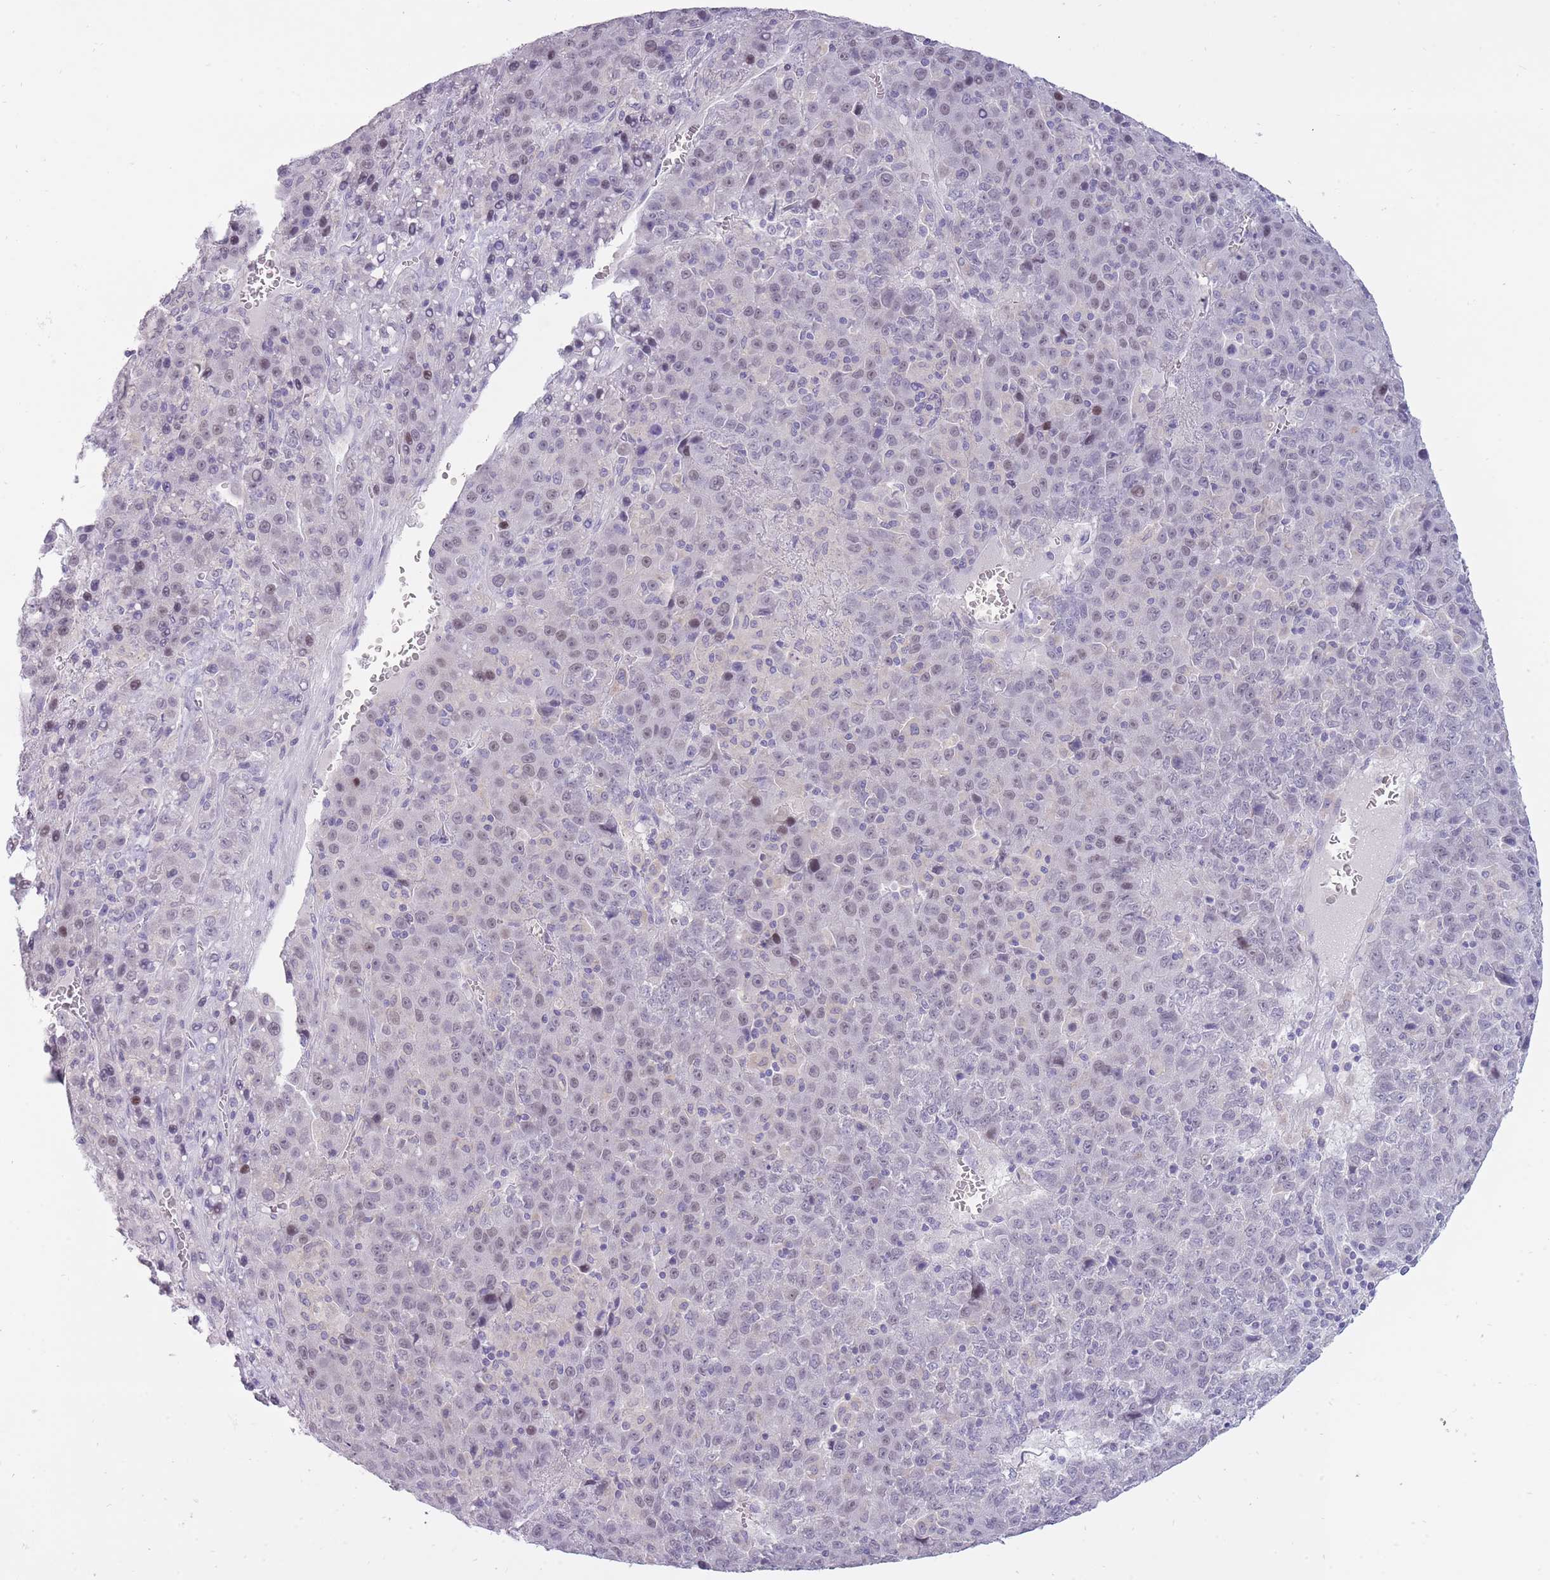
{"staining": {"intensity": "weak", "quantity": "<25%", "location": "nuclear"}, "tissue": "liver cancer", "cell_type": "Tumor cells", "image_type": "cancer", "snomed": [{"axis": "morphology", "description": "Carcinoma, Hepatocellular, NOS"}, {"axis": "topography", "description": "Liver"}], "caption": "Hepatocellular carcinoma (liver) was stained to show a protein in brown. There is no significant positivity in tumor cells.", "gene": "BDKRB2", "patient": {"sex": "female", "age": 53}}